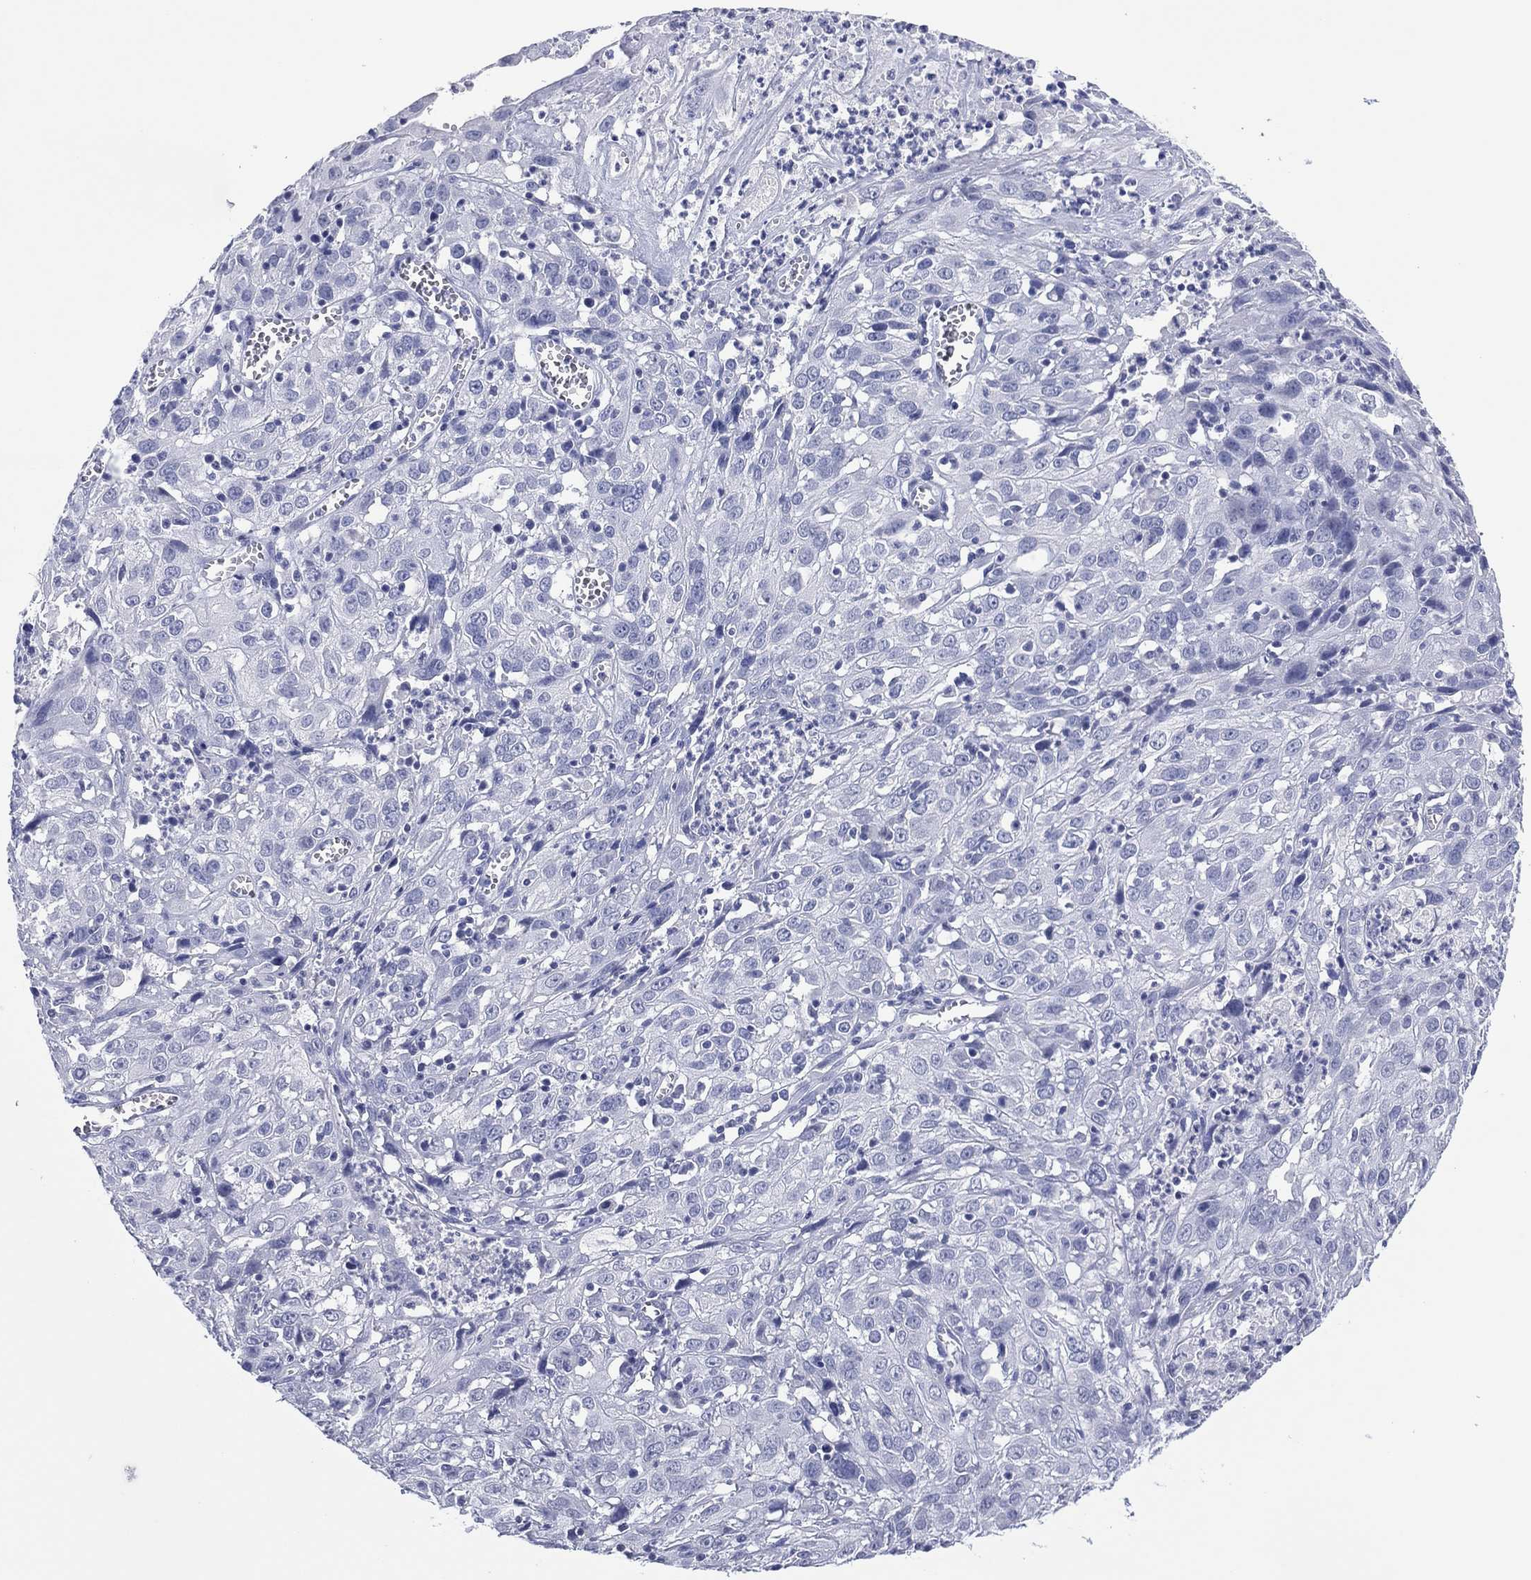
{"staining": {"intensity": "negative", "quantity": "none", "location": "none"}, "tissue": "cervical cancer", "cell_type": "Tumor cells", "image_type": "cancer", "snomed": [{"axis": "morphology", "description": "Squamous cell carcinoma, NOS"}, {"axis": "topography", "description": "Cervix"}], "caption": "Micrograph shows no significant protein staining in tumor cells of cervical squamous cell carcinoma.", "gene": "UTF1", "patient": {"sex": "female", "age": 32}}